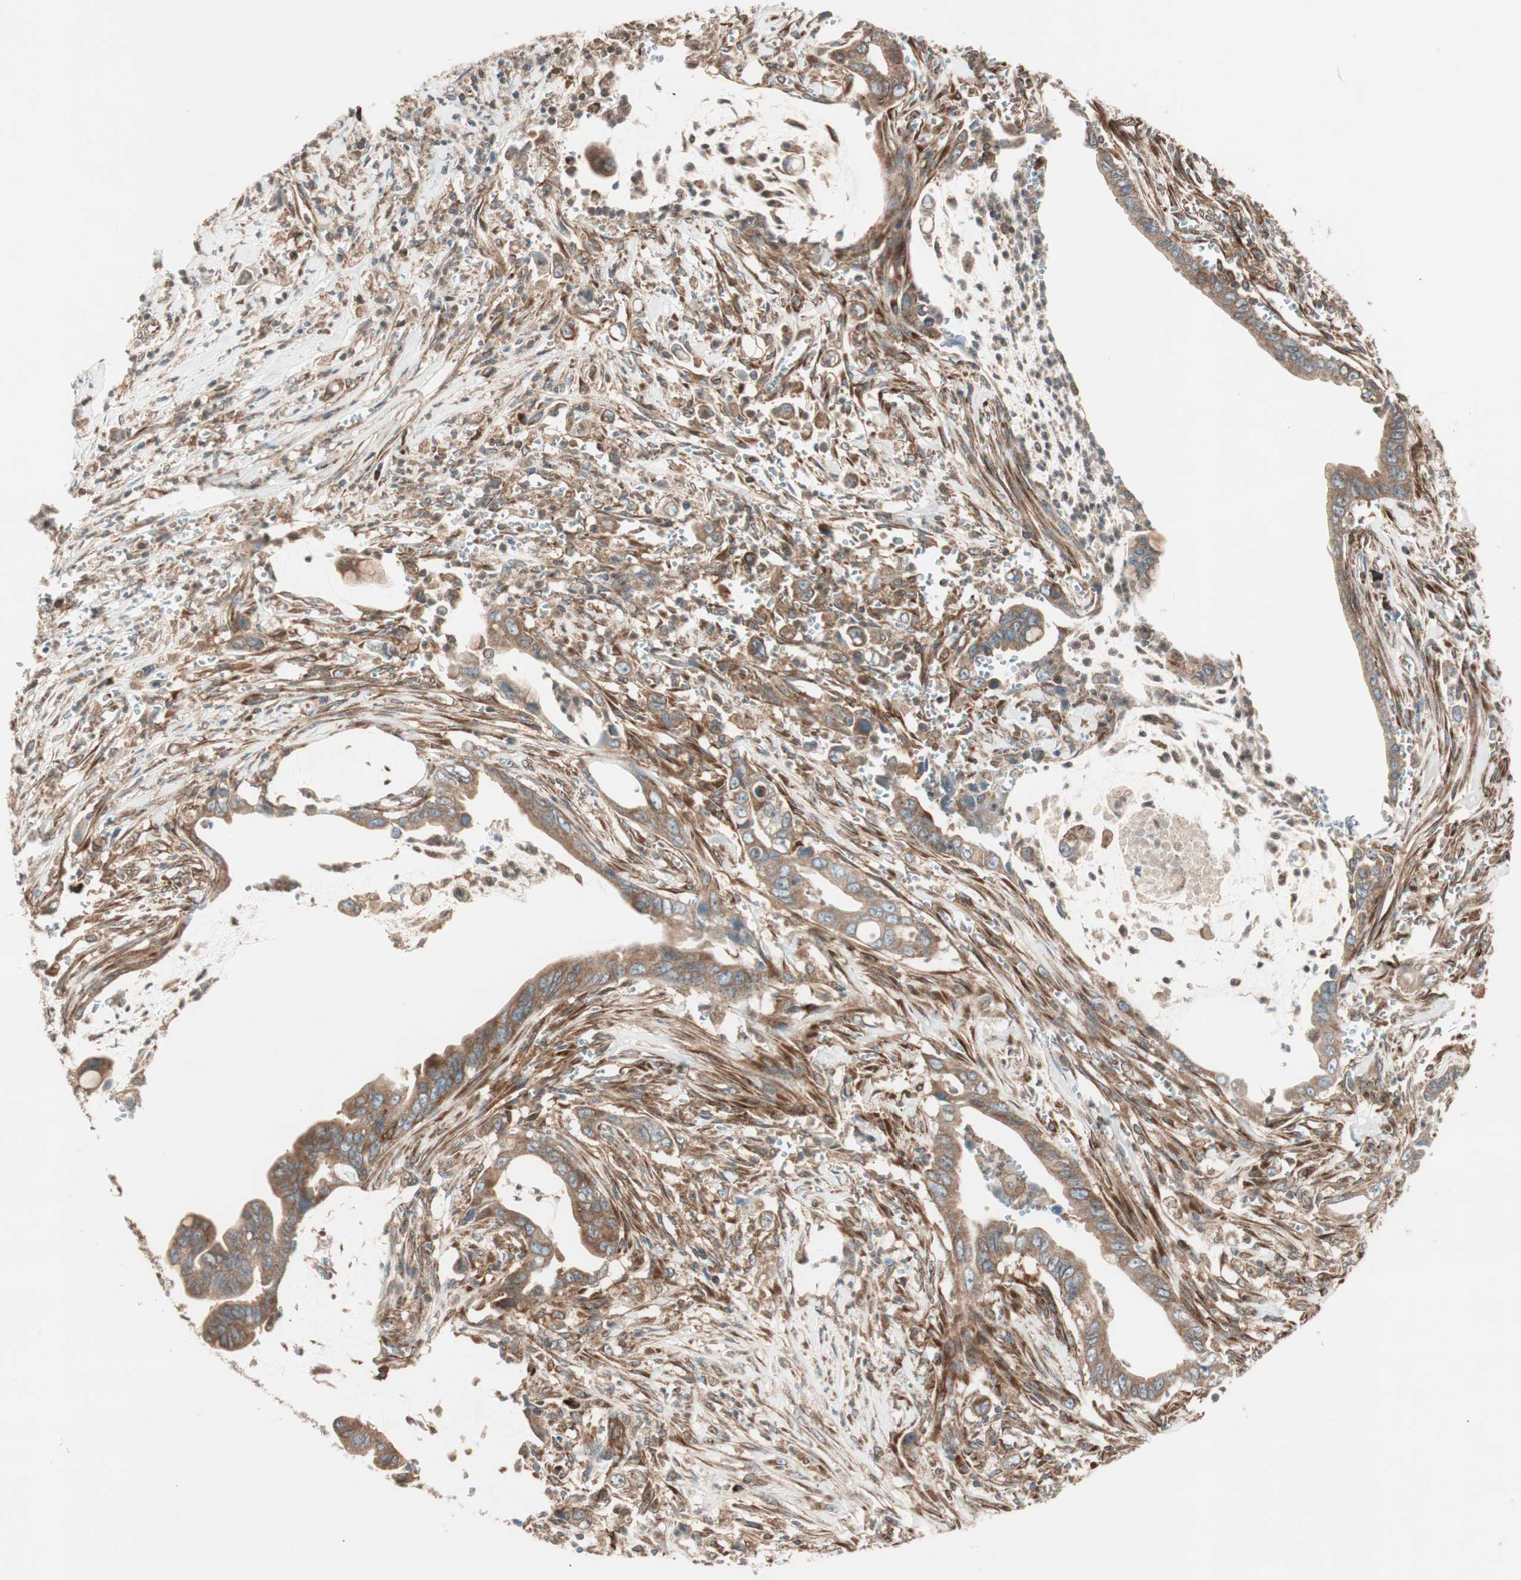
{"staining": {"intensity": "moderate", "quantity": ">75%", "location": "cytoplasmic/membranous"}, "tissue": "pancreatic cancer", "cell_type": "Tumor cells", "image_type": "cancer", "snomed": [{"axis": "morphology", "description": "Adenocarcinoma, NOS"}, {"axis": "topography", "description": "Pancreas"}], "caption": "The immunohistochemical stain labels moderate cytoplasmic/membranous positivity in tumor cells of pancreatic adenocarcinoma tissue.", "gene": "RAB5A", "patient": {"sex": "male", "age": 59}}